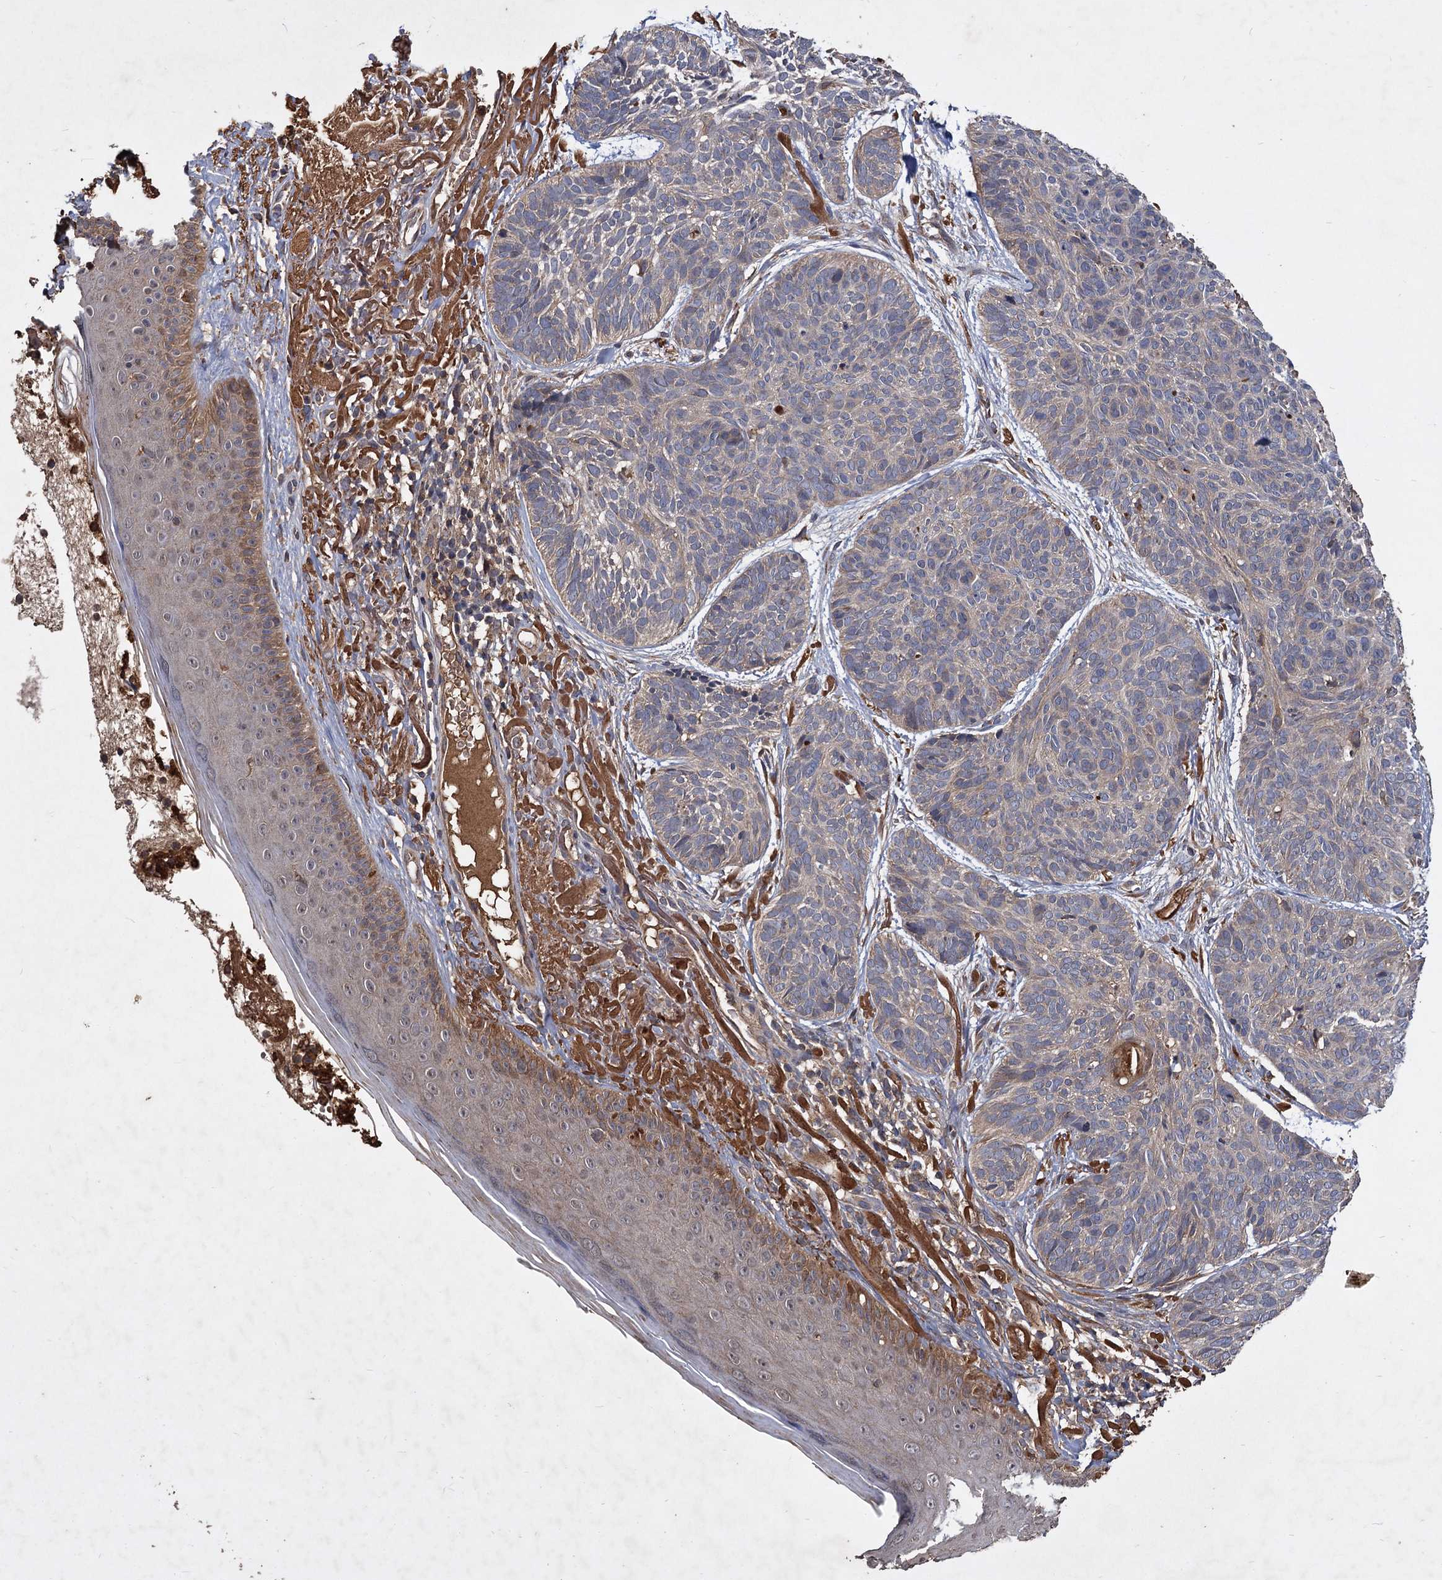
{"staining": {"intensity": "weak", "quantity": "<25%", "location": "cytoplasmic/membranous"}, "tissue": "skin cancer", "cell_type": "Tumor cells", "image_type": "cancer", "snomed": [{"axis": "morphology", "description": "Normal tissue, NOS"}, {"axis": "morphology", "description": "Basal cell carcinoma"}, {"axis": "topography", "description": "Skin"}], "caption": "A micrograph of human skin cancer (basal cell carcinoma) is negative for staining in tumor cells.", "gene": "GCLC", "patient": {"sex": "male", "age": 66}}